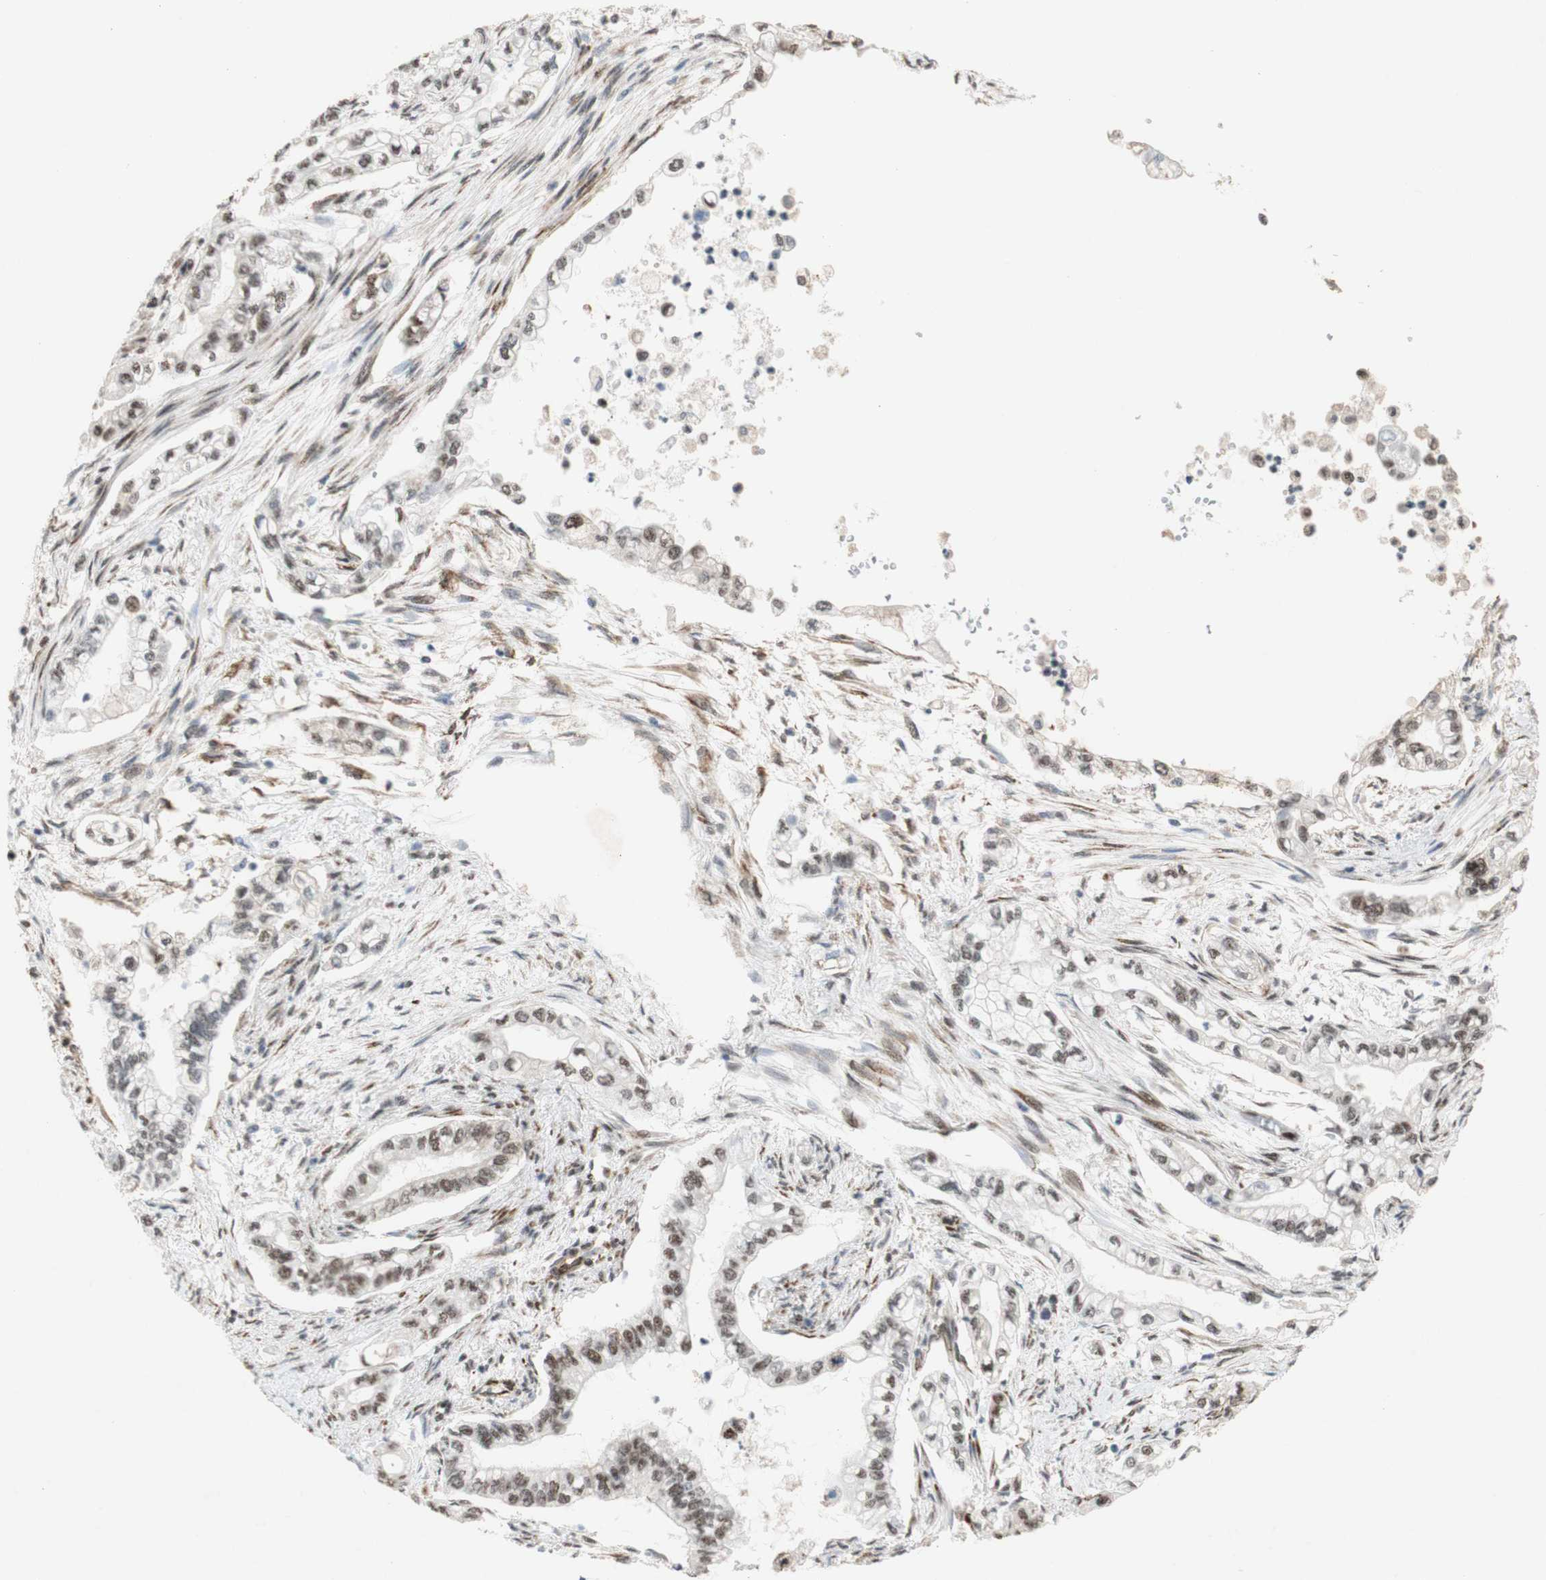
{"staining": {"intensity": "moderate", "quantity": ">75%", "location": "nuclear"}, "tissue": "pancreatic cancer", "cell_type": "Tumor cells", "image_type": "cancer", "snomed": [{"axis": "morphology", "description": "Normal tissue, NOS"}, {"axis": "topography", "description": "Pancreas"}], "caption": "Pancreatic cancer stained with a brown dye displays moderate nuclear positive staining in approximately >75% of tumor cells.", "gene": "SAP18", "patient": {"sex": "male", "age": 42}}